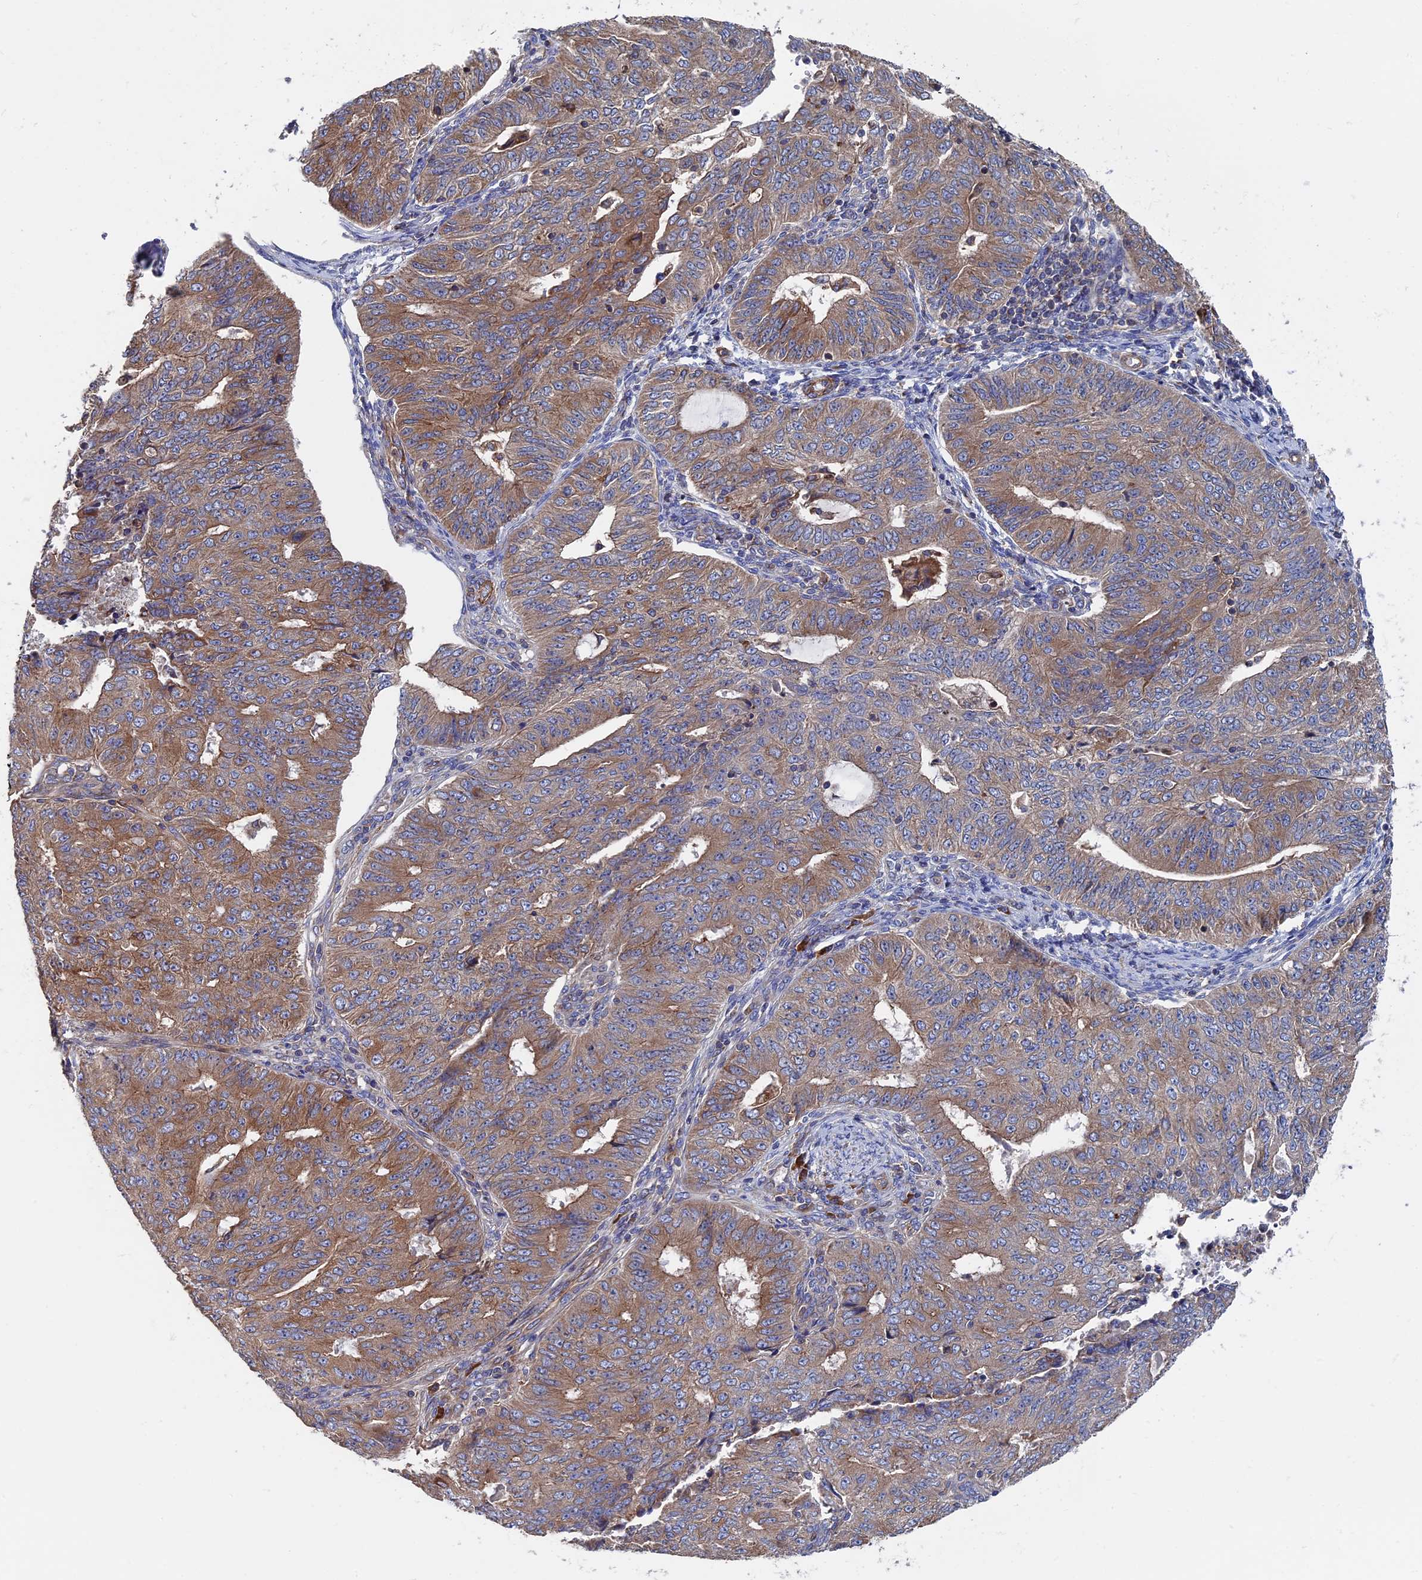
{"staining": {"intensity": "moderate", "quantity": ">75%", "location": "cytoplasmic/membranous"}, "tissue": "endometrial cancer", "cell_type": "Tumor cells", "image_type": "cancer", "snomed": [{"axis": "morphology", "description": "Adenocarcinoma, NOS"}, {"axis": "topography", "description": "Endometrium"}], "caption": "The photomicrograph demonstrates staining of endometrial cancer (adenocarcinoma), revealing moderate cytoplasmic/membranous protein staining (brown color) within tumor cells. The staining was performed using DAB, with brown indicating positive protein expression. Nuclei are stained blue with hematoxylin.", "gene": "DNAJC3", "patient": {"sex": "female", "age": 32}}